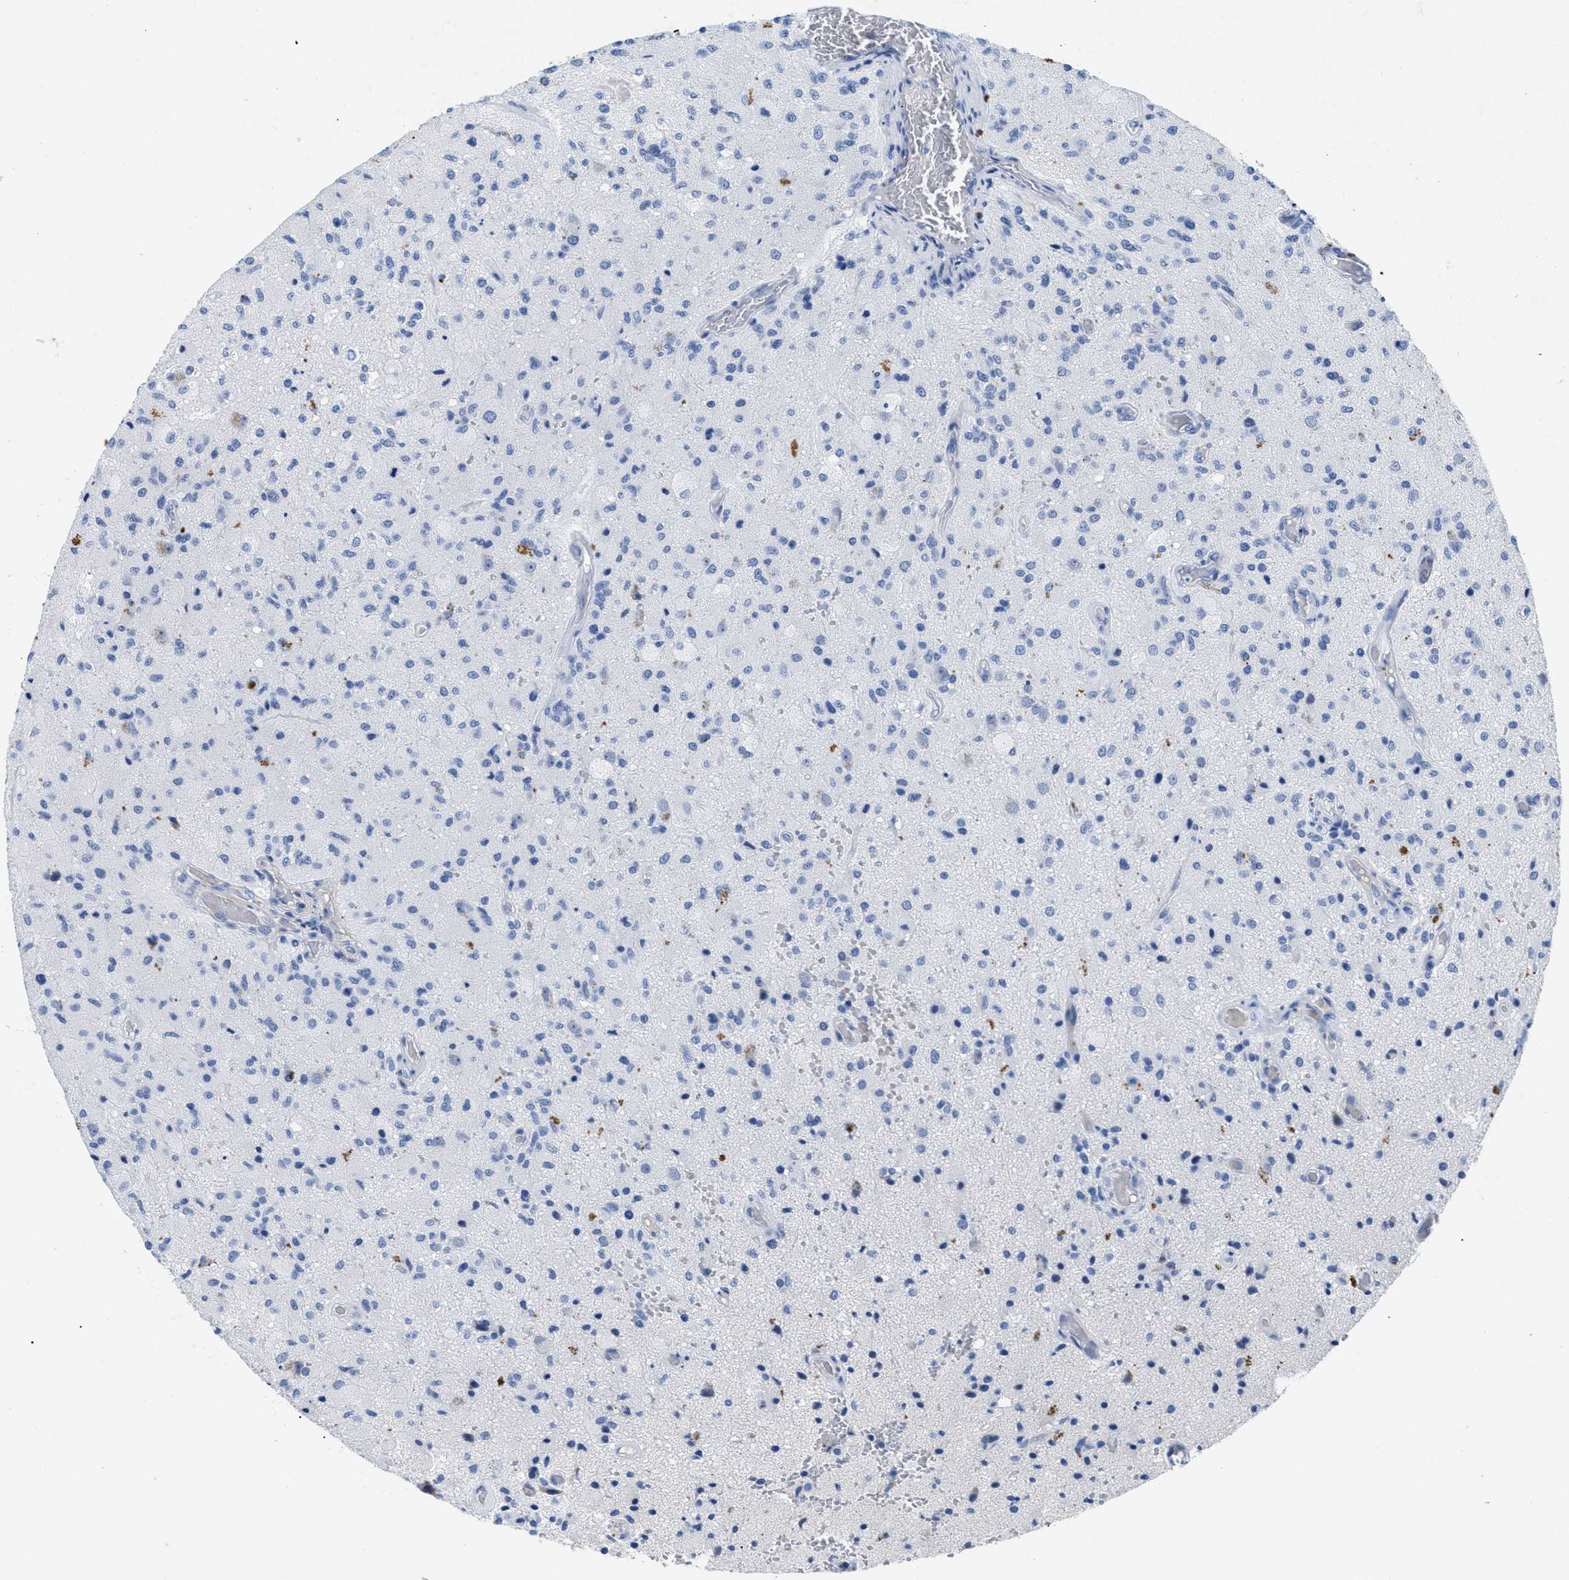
{"staining": {"intensity": "negative", "quantity": "none", "location": "none"}, "tissue": "glioma", "cell_type": "Tumor cells", "image_type": "cancer", "snomed": [{"axis": "morphology", "description": "Normal tissue, NOS"}, {"axis": "morphology", "description": "Glioma, malignant, High grade"}, {"axis": "topography", "description": "Cerebral cortex"}], "caption": "High magnification brightfield microscopy of glioma stained with DAB (3,3'-diaminobenzidine) (brown) and counterstained with hematoxylin (blue): tumor cells show no significant positivity.", "gene": "TMEM68", "patient": {"sex": "male", "age": 77}}